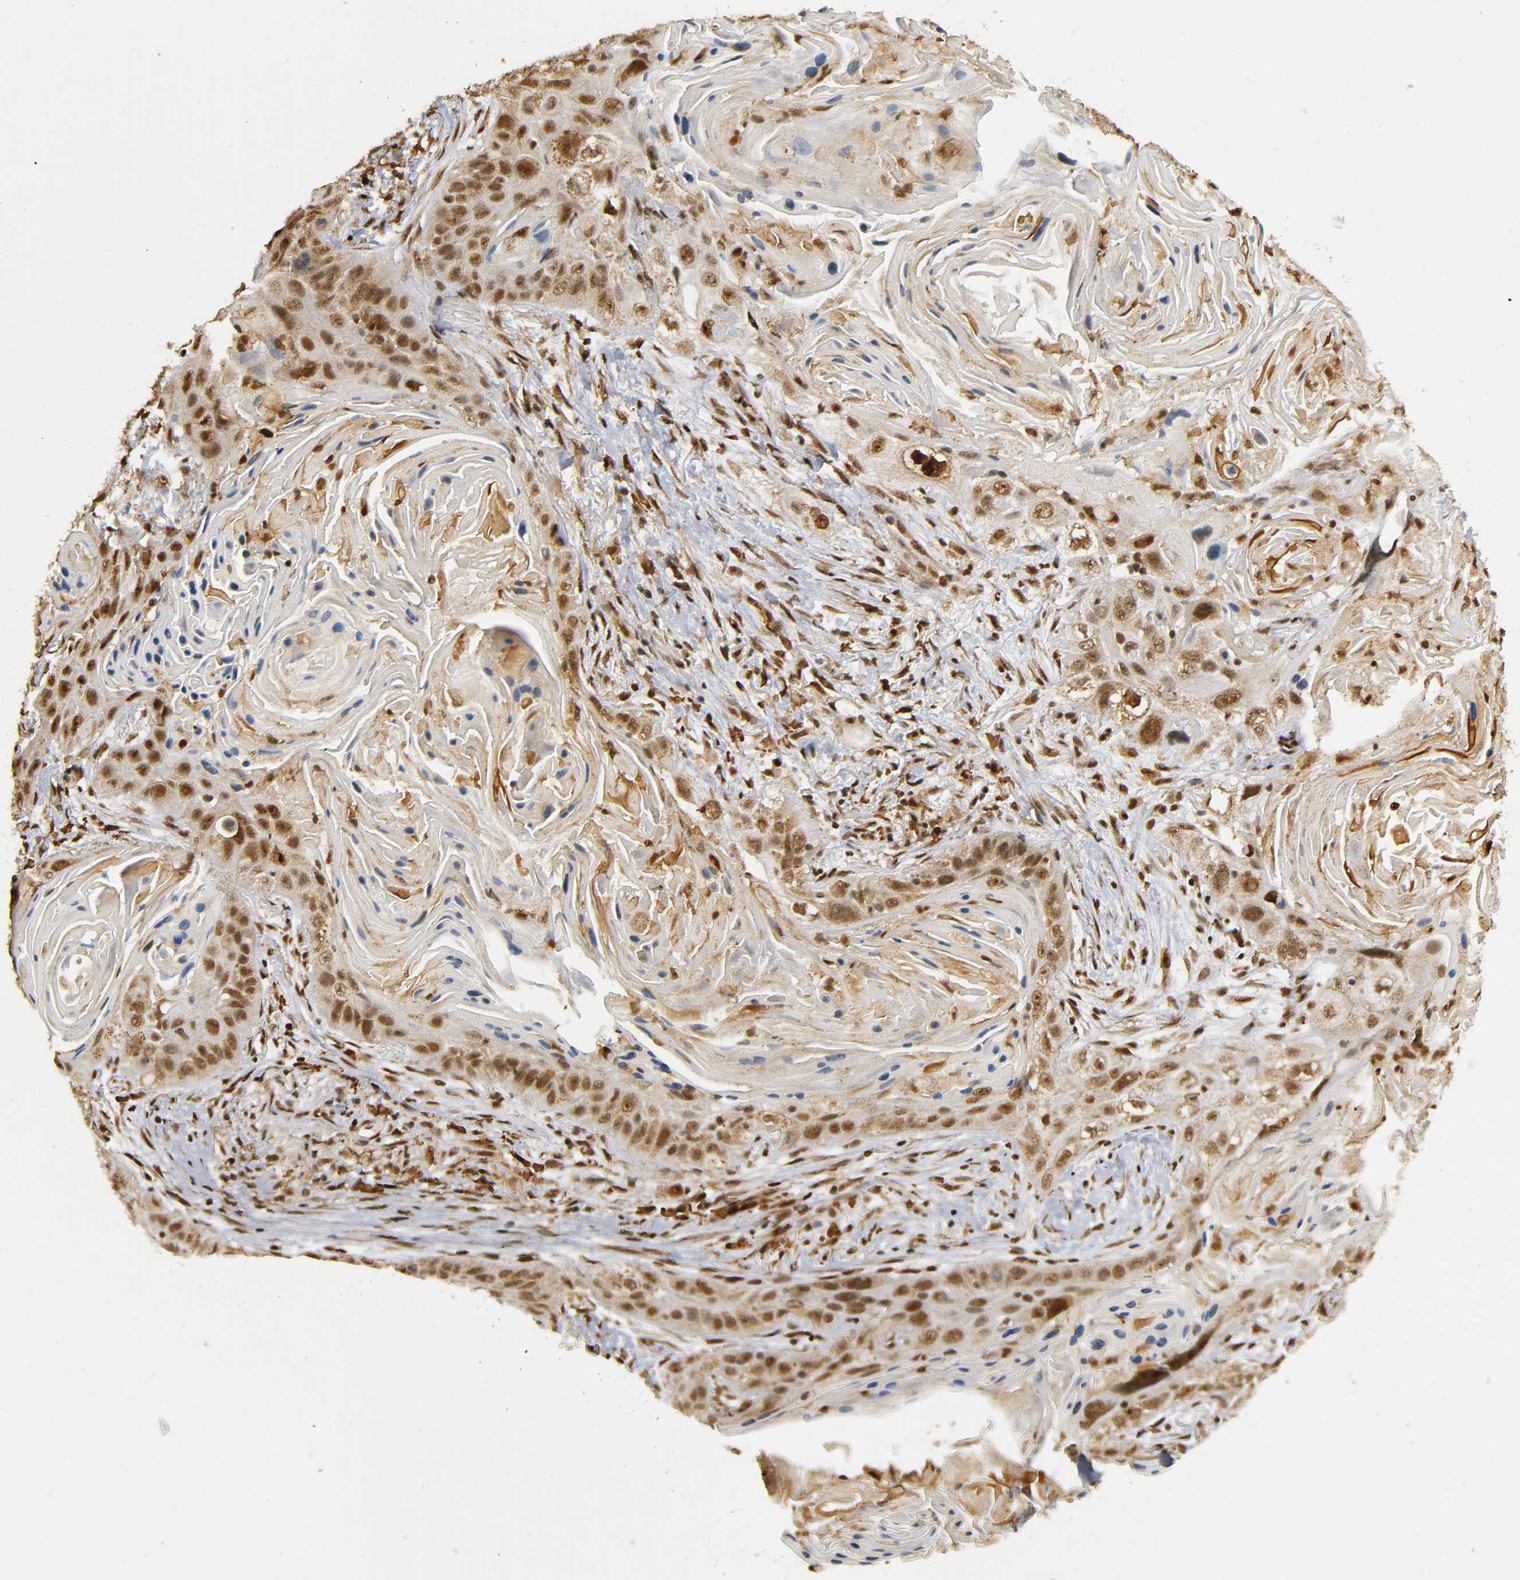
{"staining": {"intensity": "strong", "quantity": ">75%", "location": "cytoplasmic/membranous,nuclear"}, "tissue": "lung cancer", "cell_type": "Tumor cells", "image_type": "cancer", "snomed": [{"axis": "morphology", "description": "Squamous cell carcinoma, NOS"}, {"axis": "topography", "description": "Lung"}], "caption": "Strong cytoplasmic/membranous and nuclear protein staining is present in approximately >75% of tumor cells in lung cancer.", "gene": "RNF122", "patient": {"sex": "female", "age": 67}}